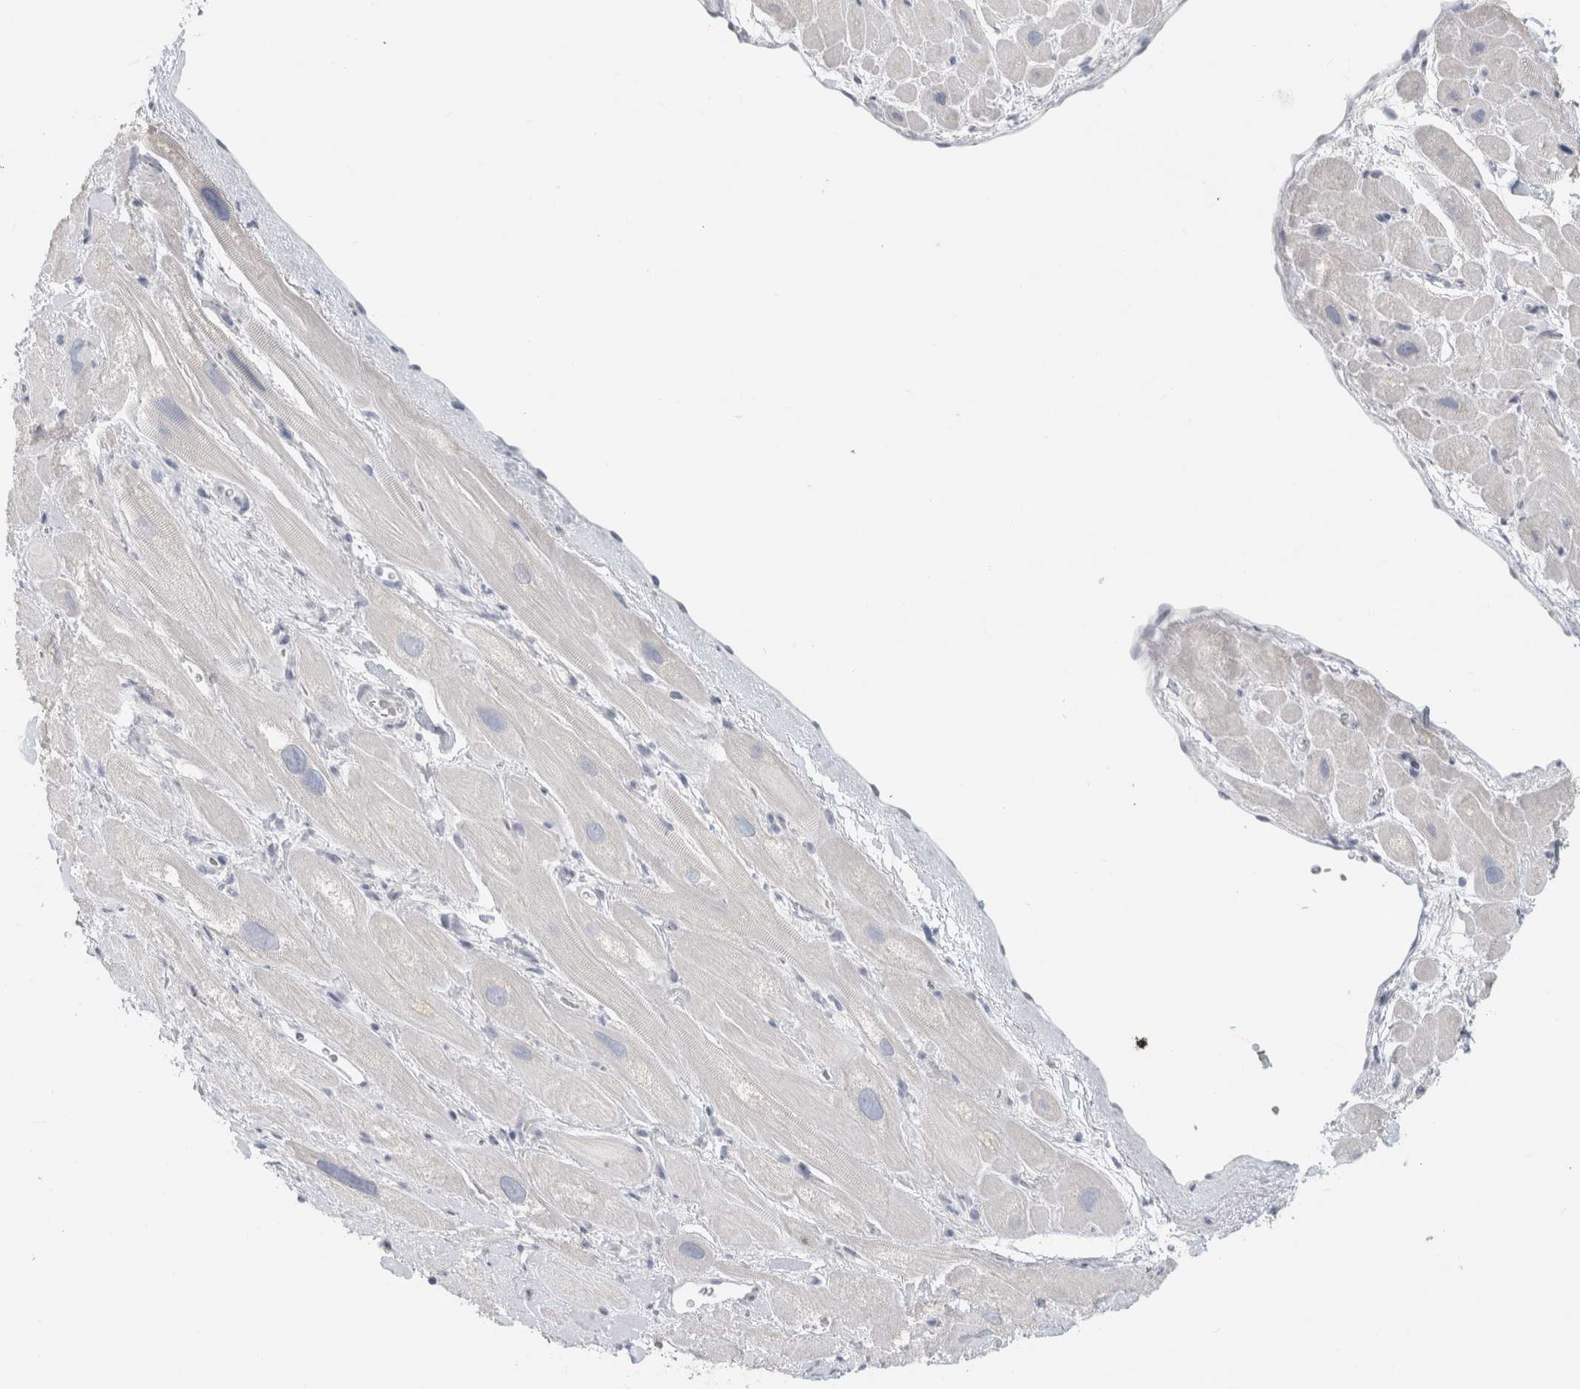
{"staining": {"intensity": "weak", "quantity": "<25%", "location": "cytoplasmic/membranous"}, "tissue": "heart muscle", "cell_type": "Cardiomyocytes", "image_type": "normal", "snomed": [{"axis": "morphology", "description": "Normal tissue, NOS"}, {"axis": "topography", "description": "Heart"}], "caption": "High magnification brightfield microscopy of normal heart muscle stained with DAB (3,3'-diaminobenzidine) (brown) and counterstained with hematoxylin (blue): cardiomyocytes show no significant positivity. (DAB (3,3'-diaminobenzidine) immunohistochemistry (IHC) visualized using brightfield microscopy, high magnification).", "gene": "SLC6A1", "patient": {"sex": "male", "age": 49}}